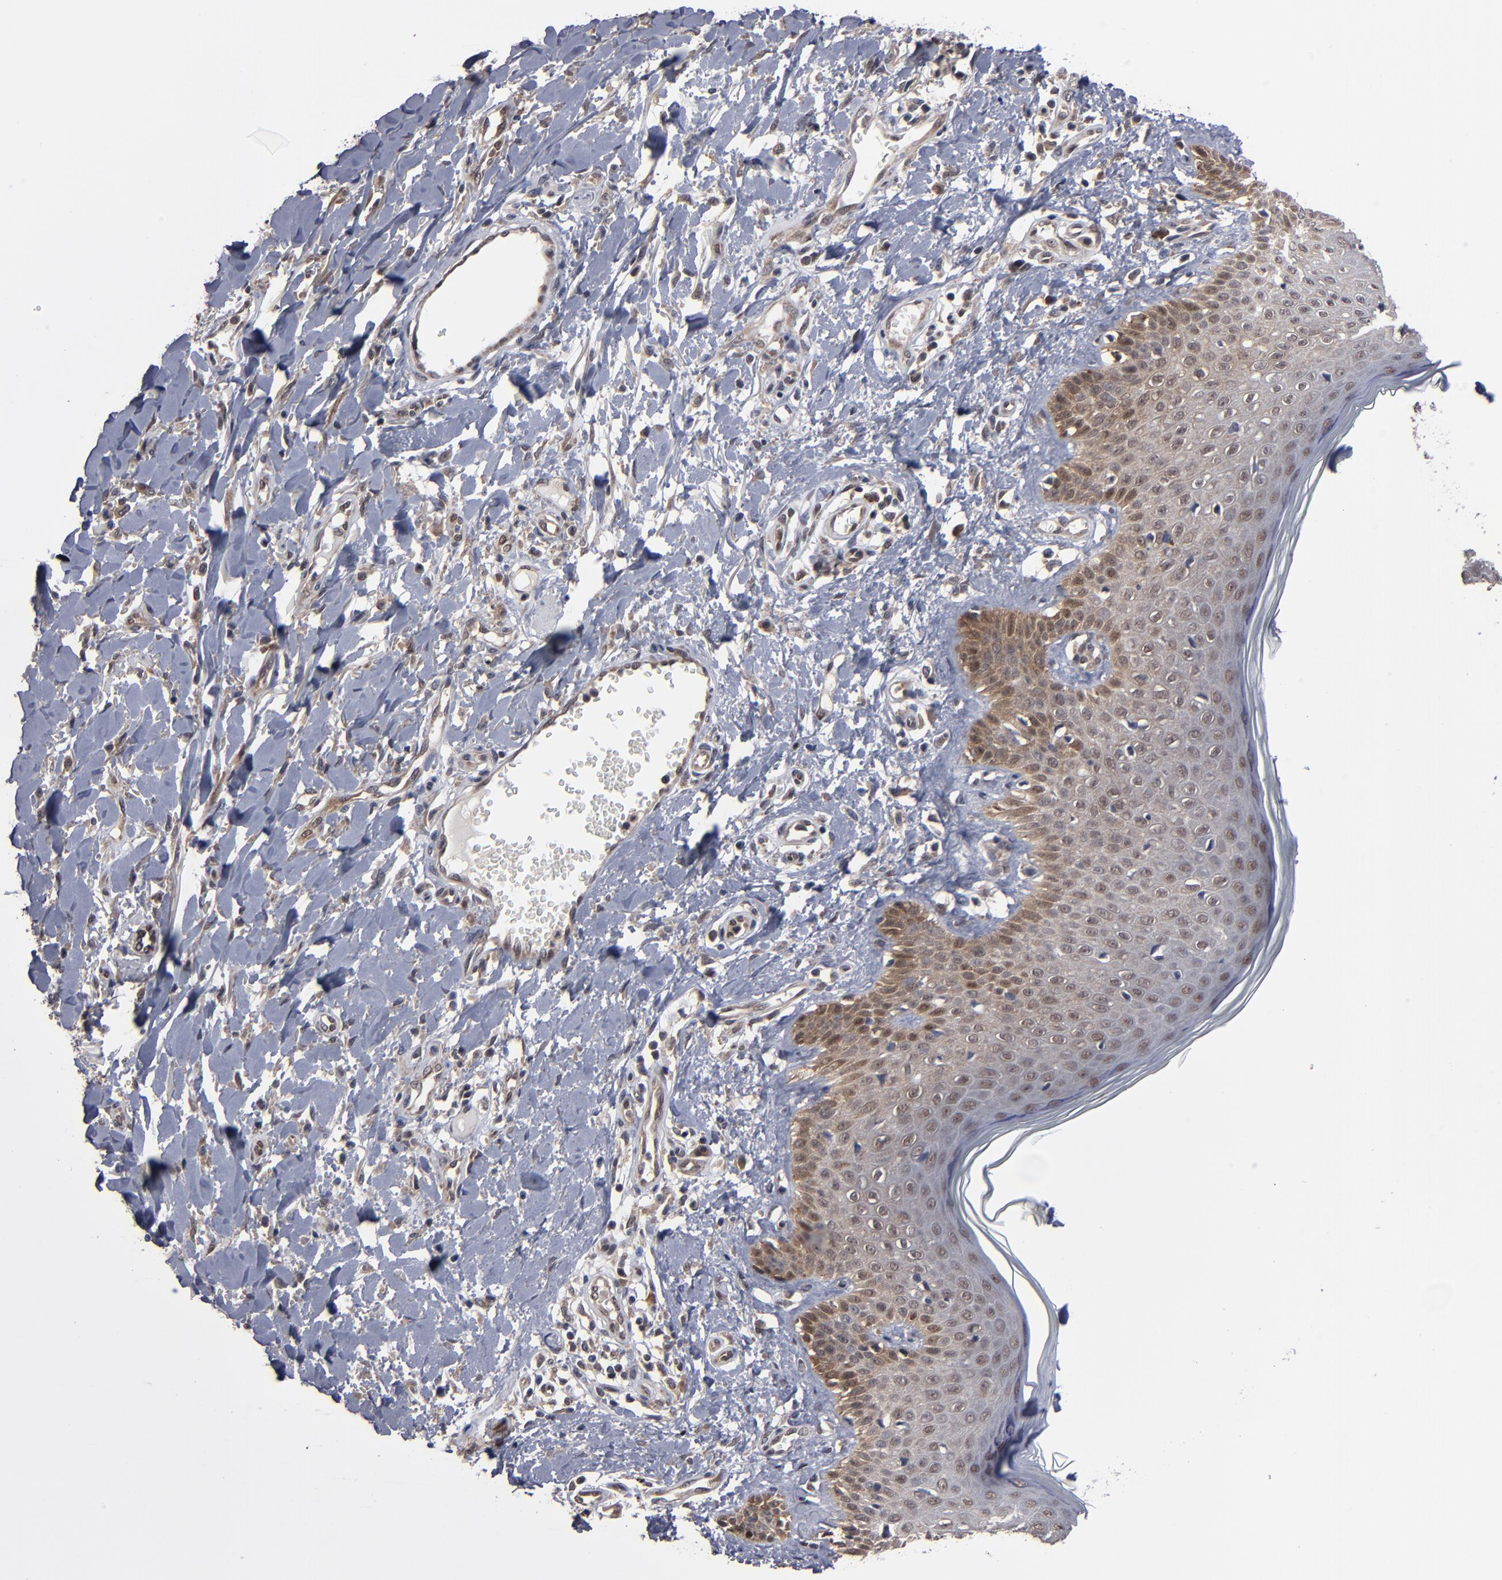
{"staining": {"intensity": "moderate", "quantity": ">75%", "location": "cytoplasmic/membranous"}, "tissue": "skin cancer", "cell_type": "Tumor cells", "image_type": "cancer", "snomed": [{"axis": "morphology", "description": "Squamous cell carcinoma, NOS"}, {"axis": "topography", "description": "Skin"}], "caption": "Brown immunohistochemical staining in skin cancer (squamous cell carcinoma) displays moderate cytoplasmic/membranous staining in about >75% of tumor cells.", "gene": "ALG13", "patient": {"sex": "female", "age": 59}}